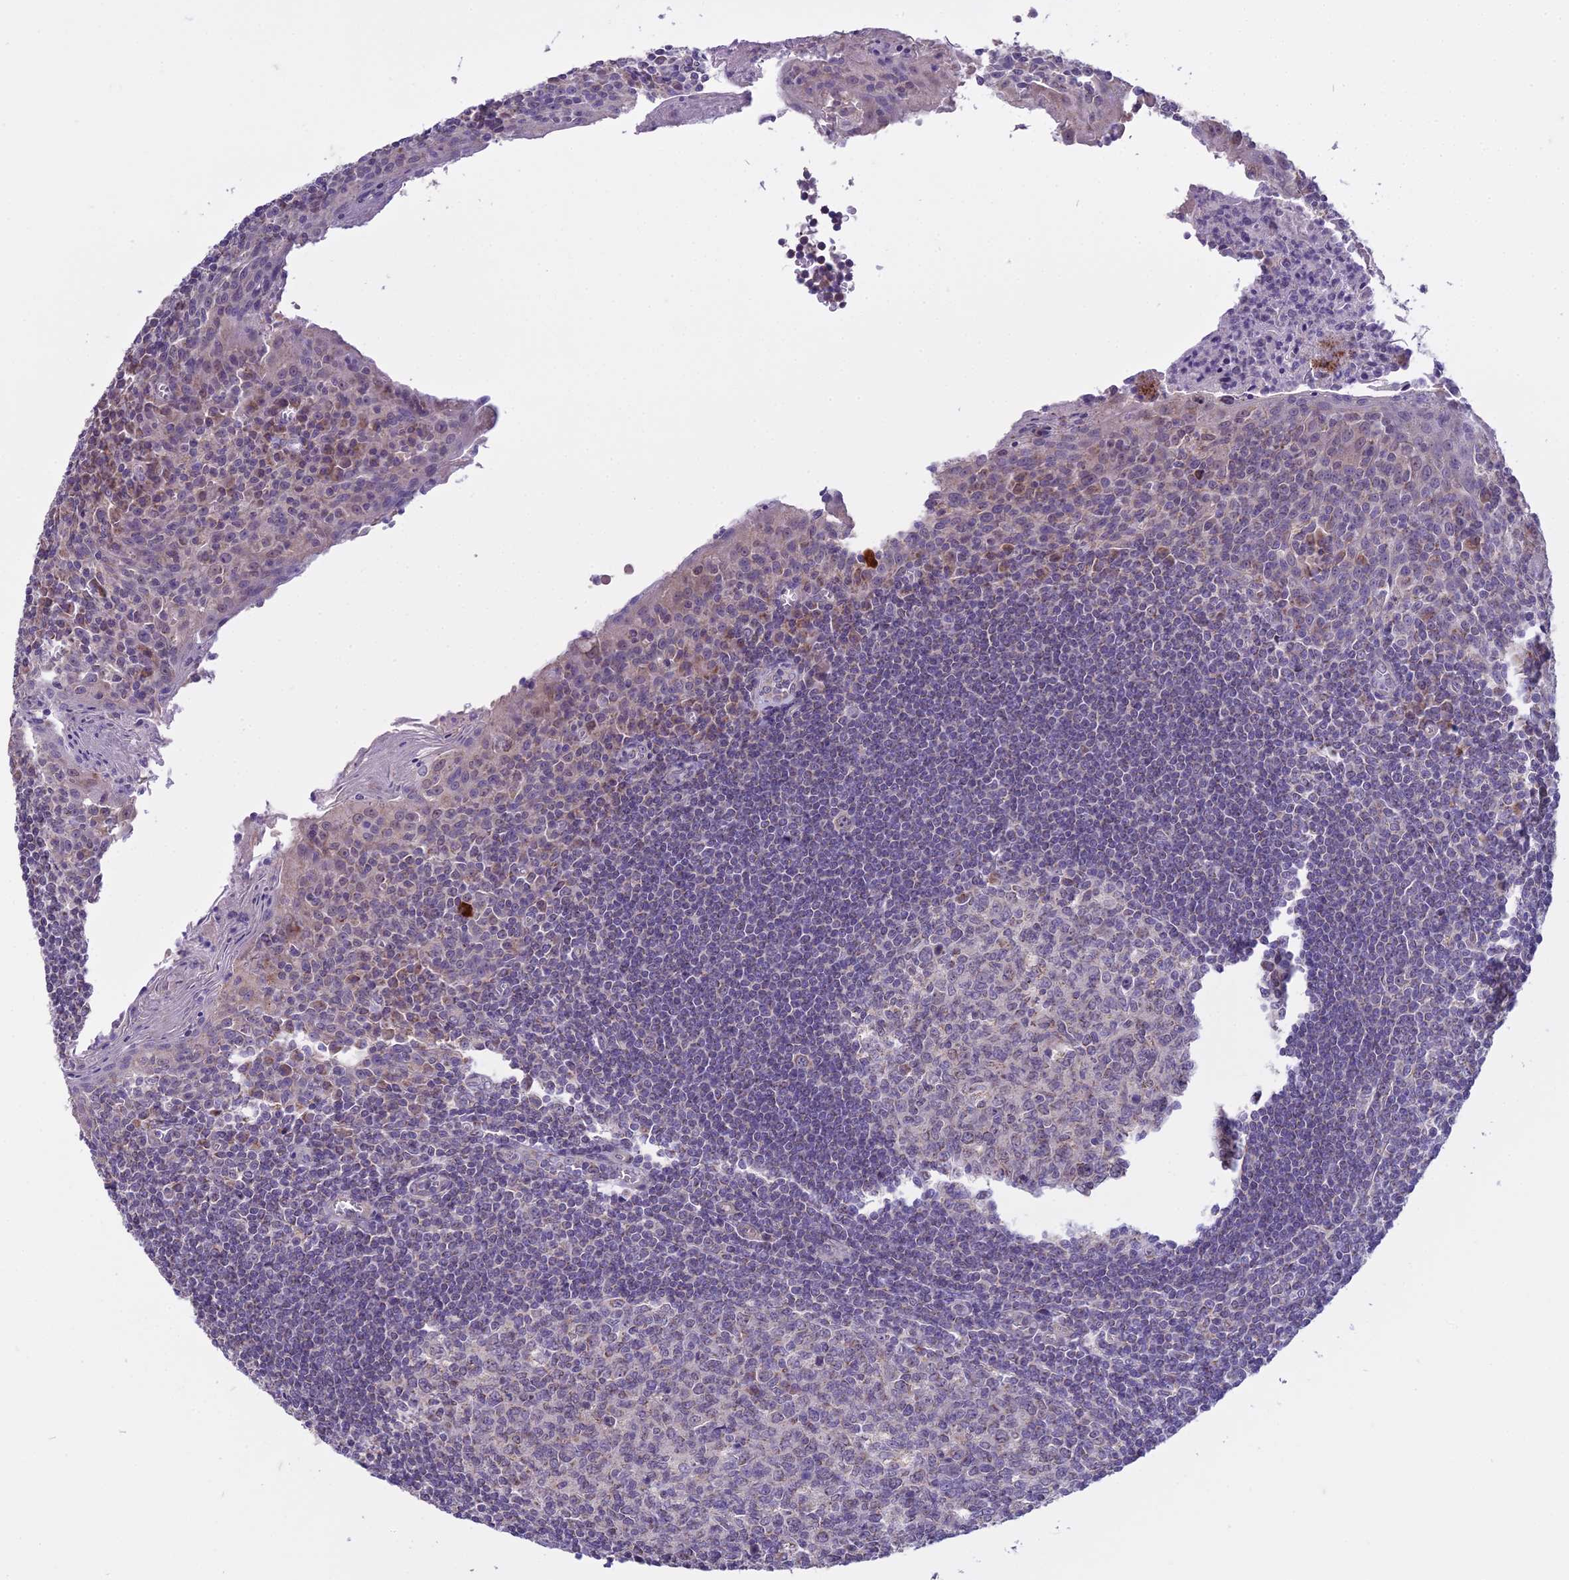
{"staining": {"intensity": "moderate", "quantity": "<25%", "location": "cytoplasmic/membranous"}, "tissue": "tonsil", "cell_type": "Germinal center cells", "image_type": "normal", "snomed": [{"axis": "morphology", "description": "Normal tissue, NOS"}, {"axis": "topography", "description": "Tonsil"}], "caption": "Tonsil stained with DAB (3,3'-diaminobenzidine) immunohistochemistry (IHC) reveals low levels of moderate cytoplasmic/membranous staining in about <25% of germinal center cells.", "gene": "DUS2", "patient": {"sex": "male", "age": 27}}